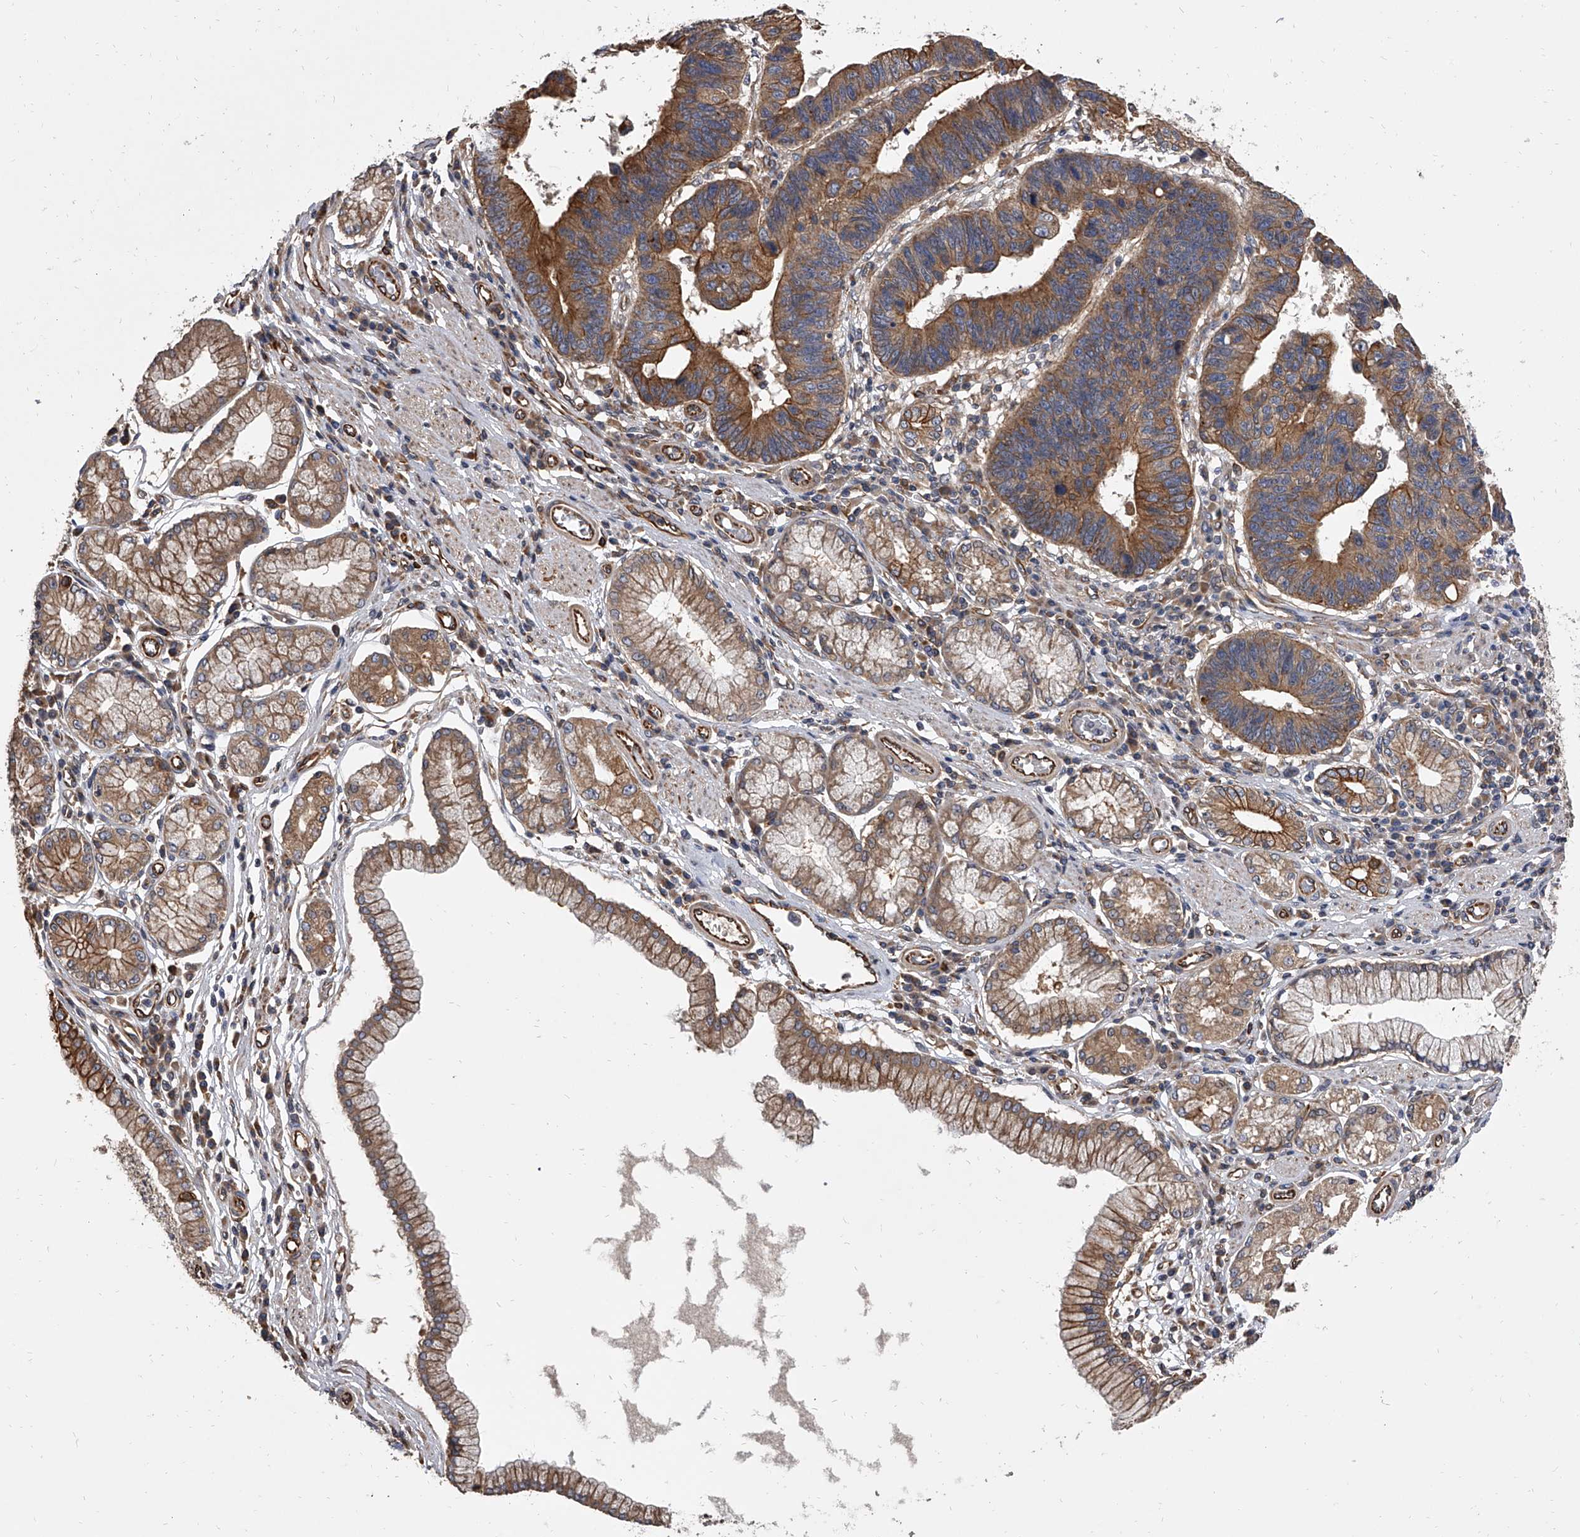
{"staining": {"intensity": "moderate", "quantity": ">75%", "location": "cytoplasmic/membranous"}, "tissue": "stomach cancer", "cell_type": "Tumor cells", "image_type": "cancer", "snomed": [{"axis": "morphology", "description": "Adenocarcinoma, NOS"}, {"axis": "topography", "description": "Stomach"}], "caption": "Protein expression analysis of adenocarcinoma (stomach) reveals moderate cytoplasmic/membranous expression in about >75% of tumor cells. (IHC, brightfield microscopy, high magnification).", "gene": "EXOC4", "patient": {"sex": "male", "age": 59}}